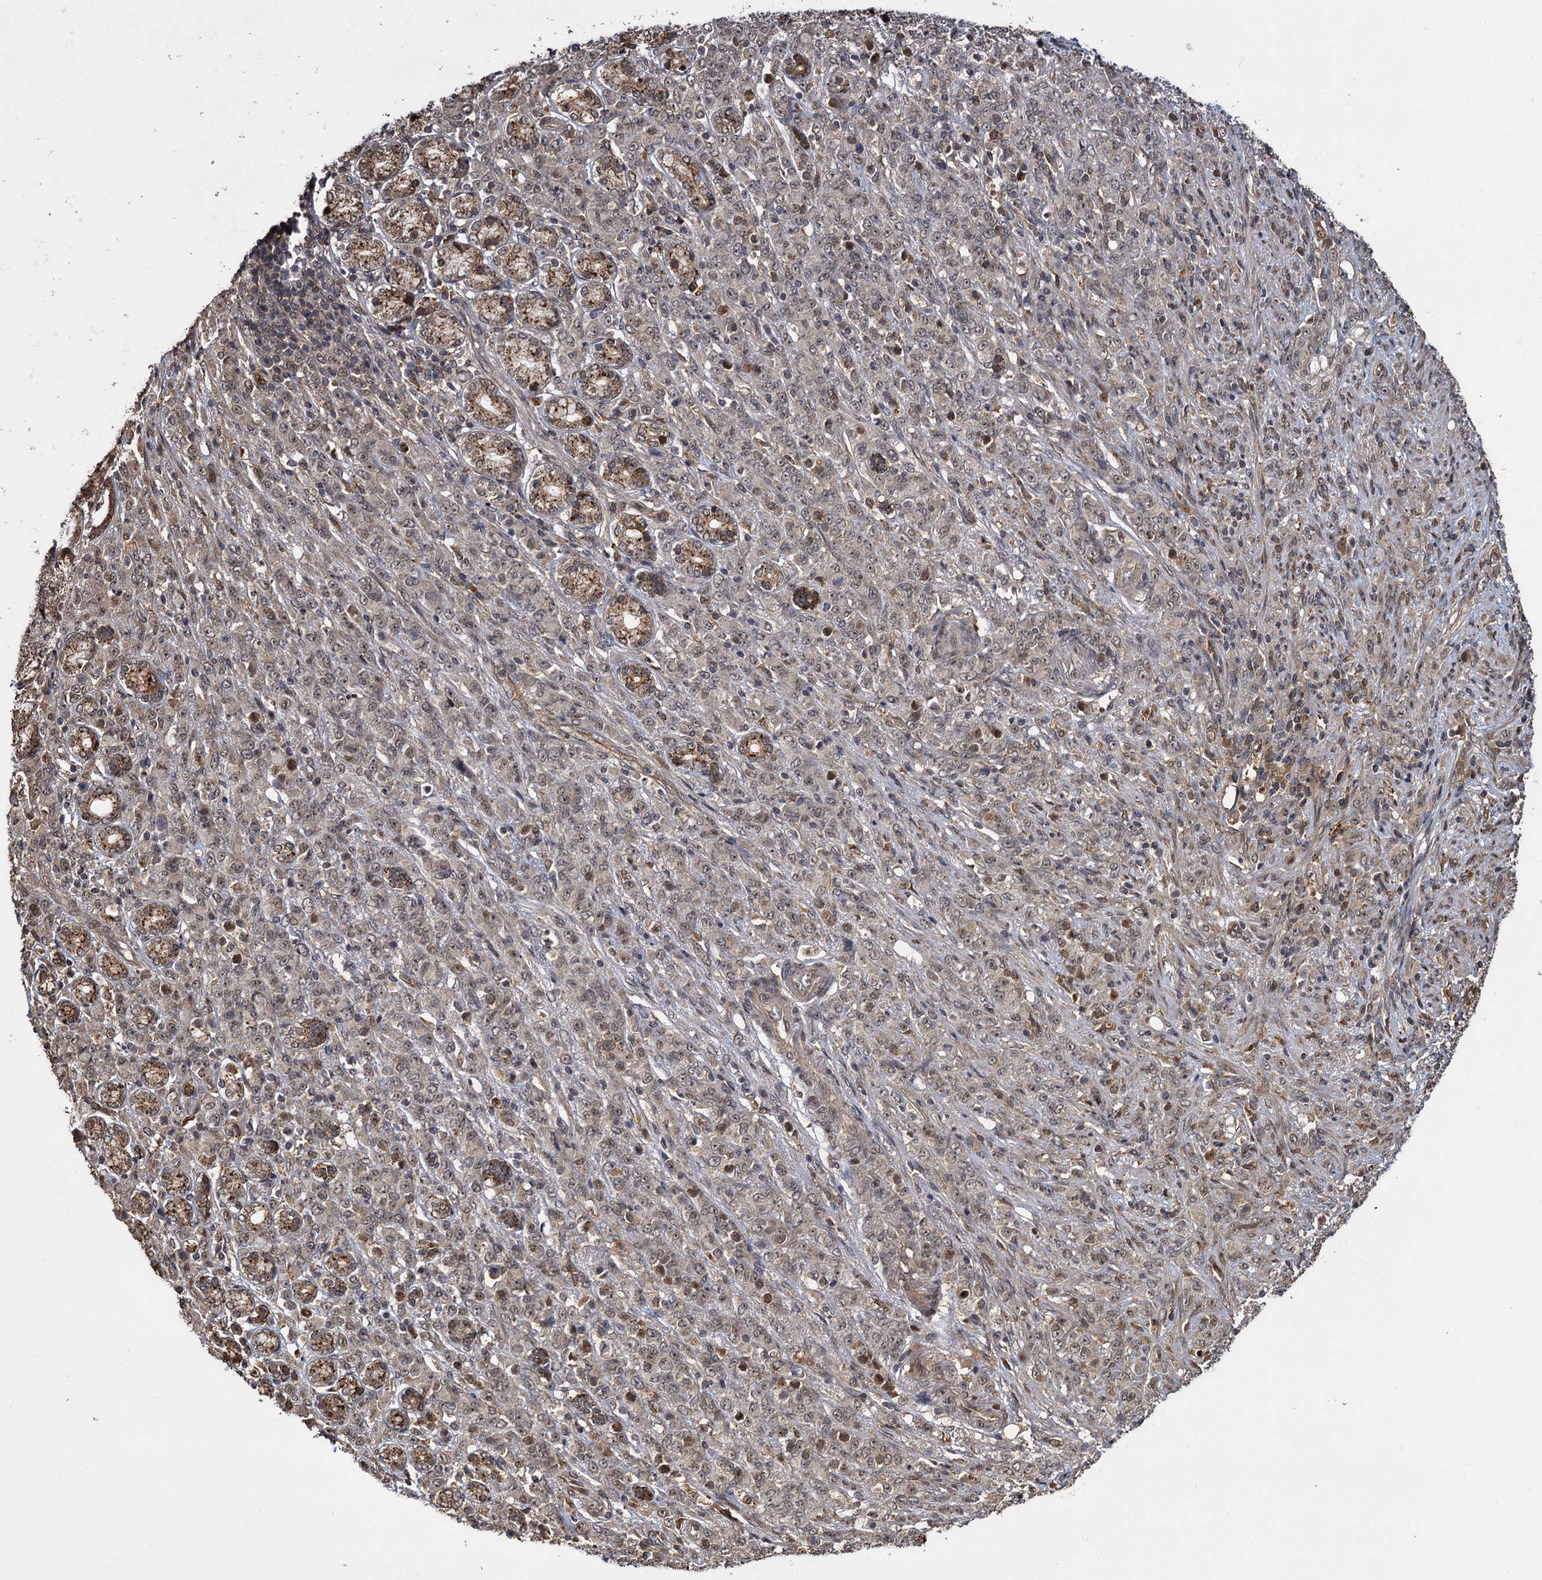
{"staining": {"intensity": "weak", "quantity": "25%-75%", "location": "nuclear"}, "tissue": "stomach cancer", "cell_type": "Tumor cells", "image_type": "cancer", "snomed": [{"axis": "morphology", "description": "Adenocarcinoma, NOS"}, {"axis": "topography", "description": "Stomach"}], "caption": "Human stomach cancer stained for a protein (brown) reveals weak nuclear positive staining in approximately 25%-75% of tumor cells.", "gene": "CEP192", "patient": {"sex": "female", "age": 79}}